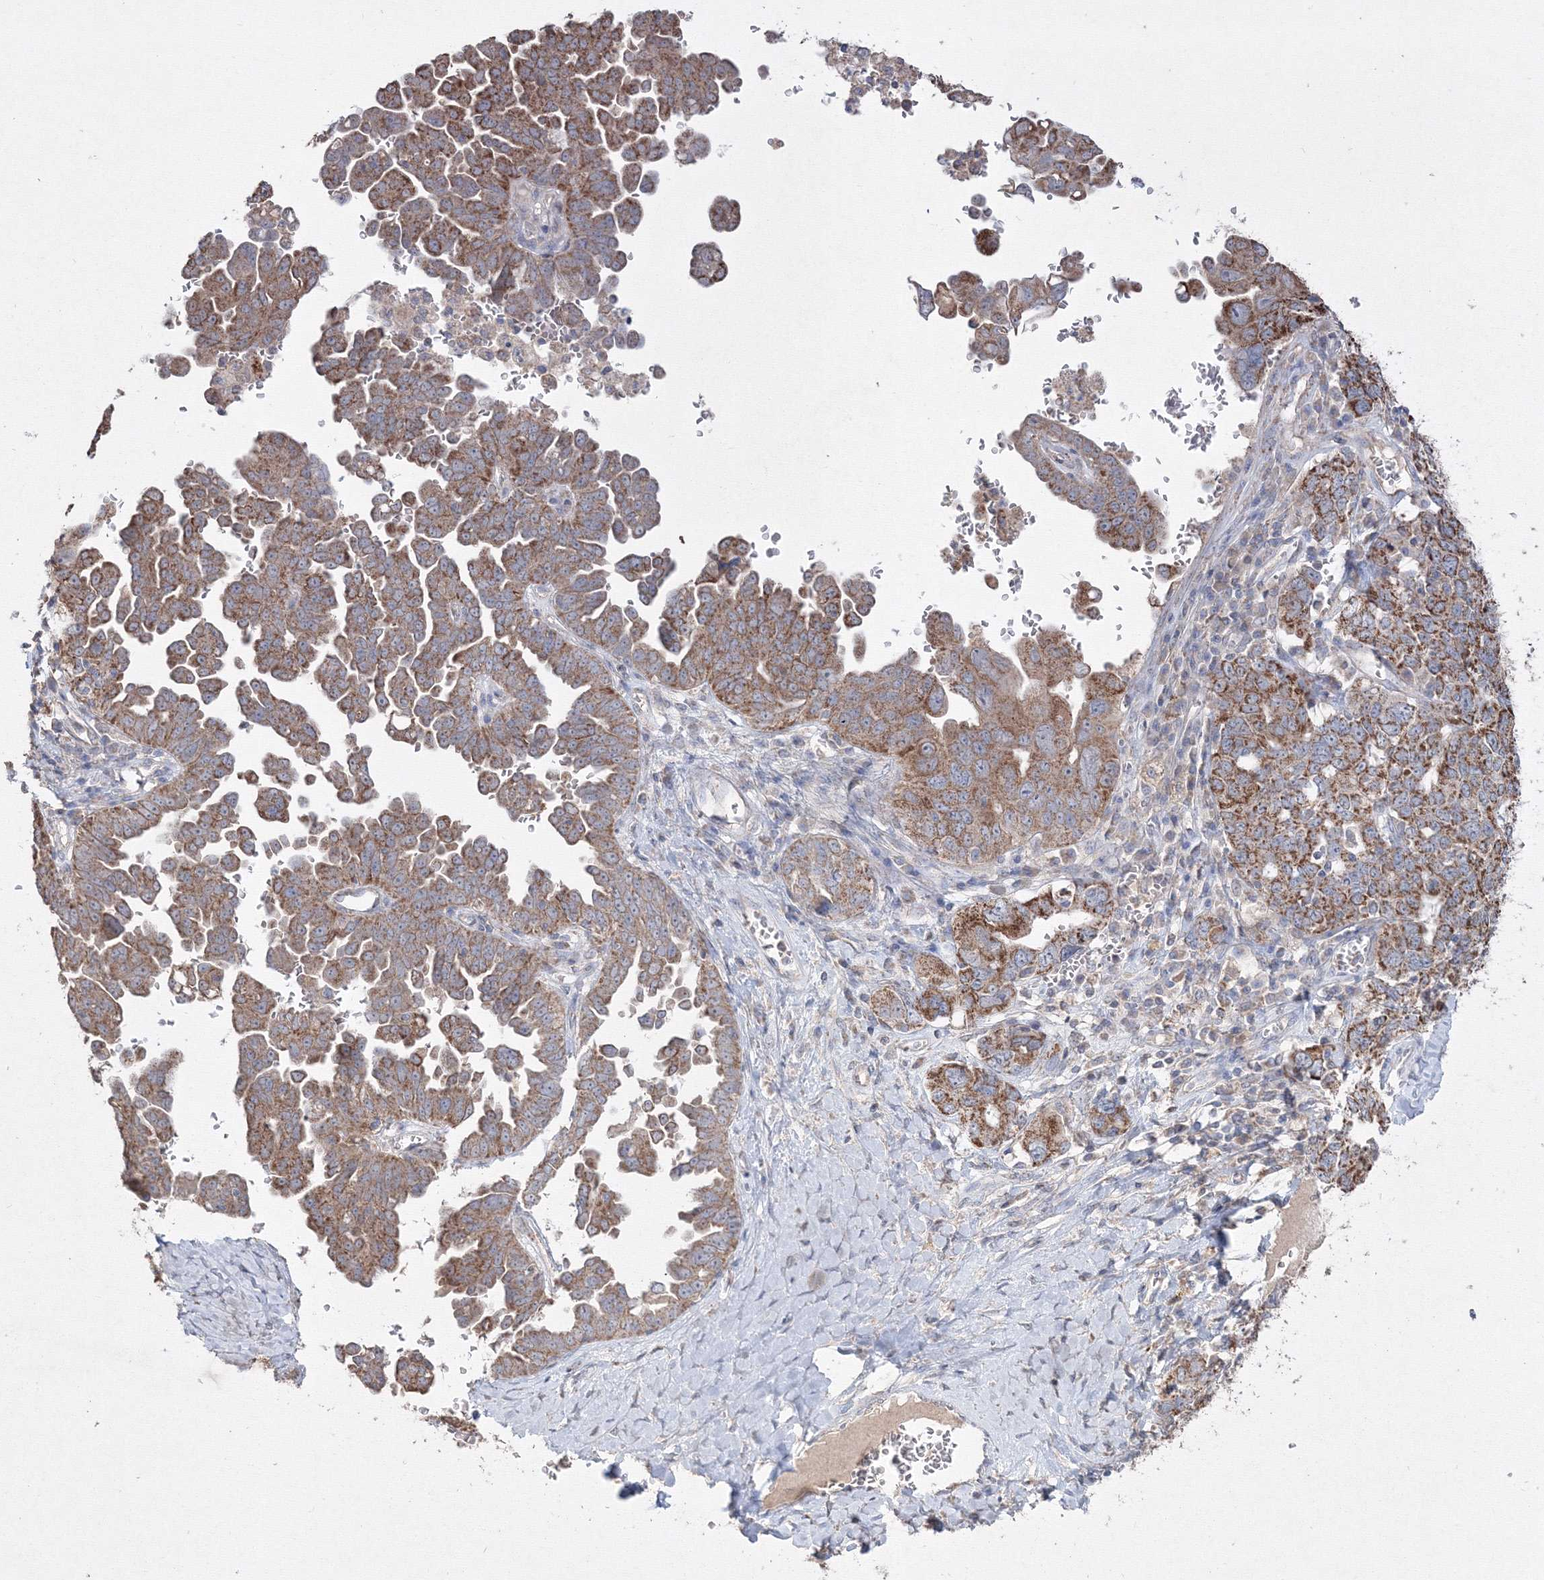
{"staining": {"intensity": "moderate", "quantity": ">75%", "location": "cytoplasmic/membranous"}, "tissue": "ovarian cancer", "cell_type": "Tumor cells", "image_type": "cancer", "snomed": [{"axis": "morphology", "description": "Carcinoma, endometroid"}, {"axis": "topography", "description": "Ovary"}], "caption": "Ovarian cancer (endometroid carcinoma) tissue exhibits moderate cytoplasmic/membranous positivity in about >75% of tumor cells", "gene": "GRSF1", "patient": {"sex": "female", "age": 62}}